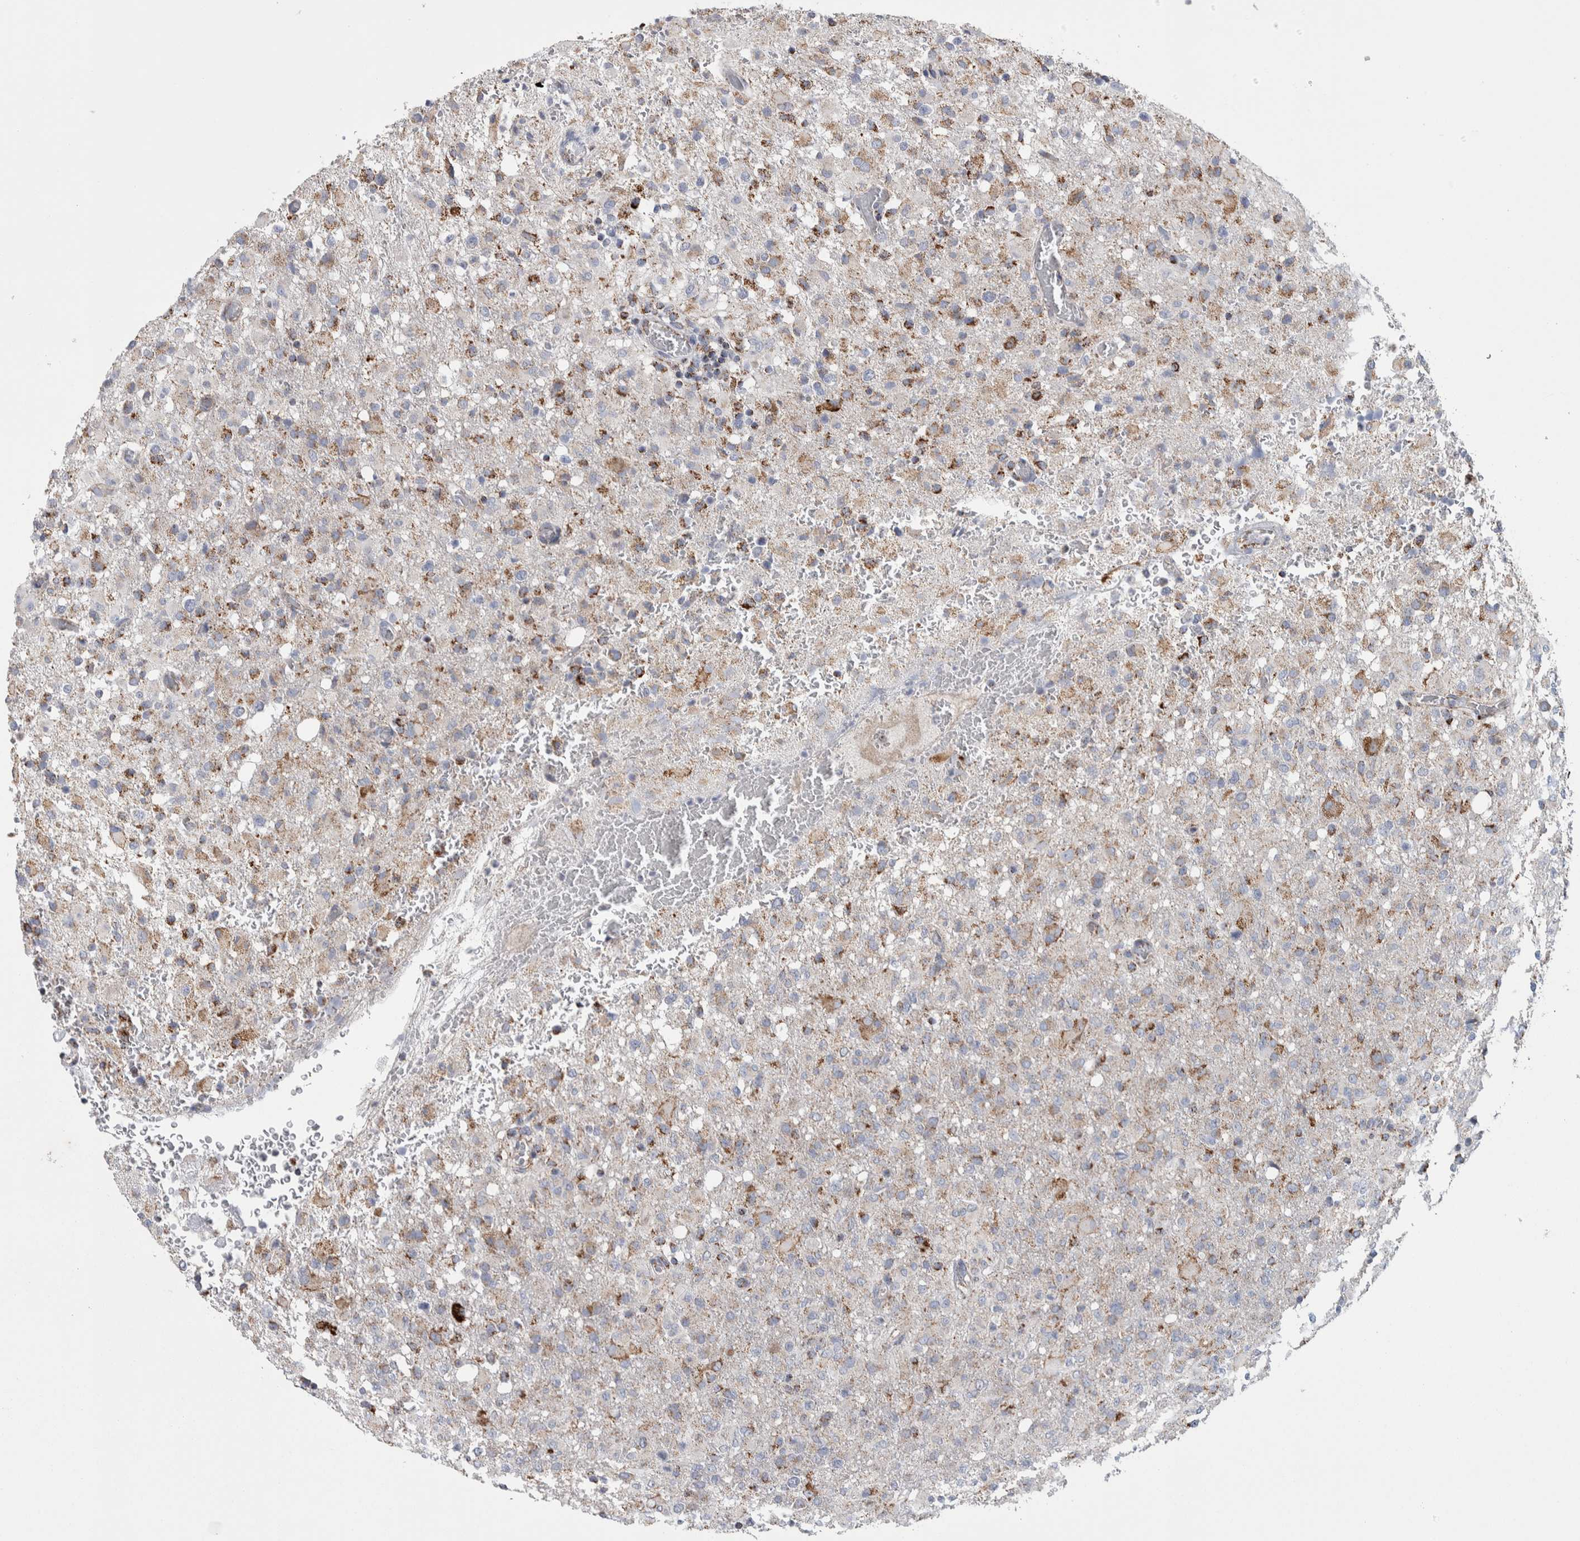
{"staining": {"intensity": "moderate", "quantity": "25%-75%", "location": "cytoplasmic/membranous"}, "tissue": "glioma", "cell_type": "Tumor cells", "image_type": "cancer", "snomed": [{"axis": "morphology", "description": "Glioma, malignant, High grade"}, {"axis": "topography", "description": "Brain"}], "caption": "Immunohistochemical staining of glioma exhibits medium levels of moderate cytoplasmic/membranous protein expression in approximately 25%-75% of tumor cells.", "gene": "ETFA", "patient": {"sex": "female", "age": 57}}